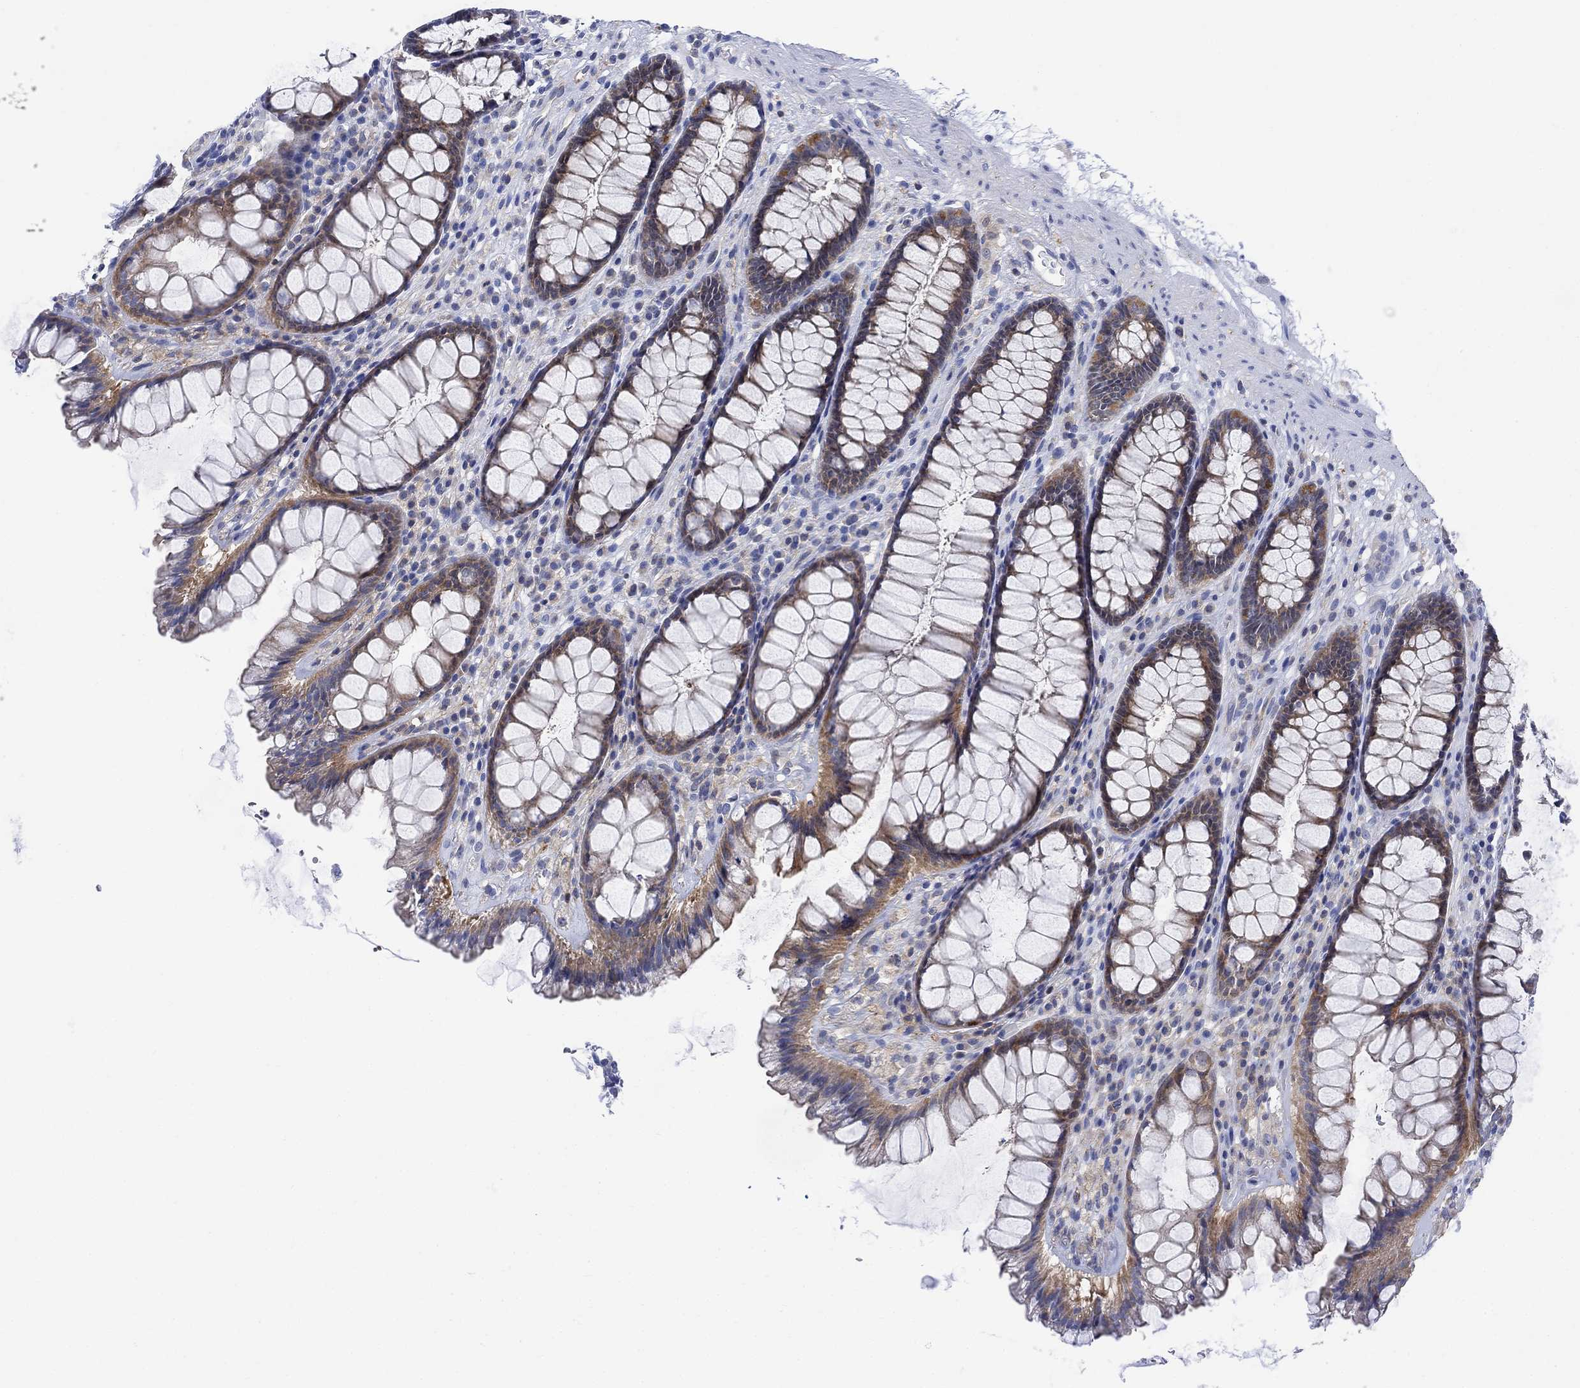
{"staining": {"intensity": "moderate", "quantity": "<25%", "location": "cytoplasmic/membranous"}, "tissue": "rectum", "cell_type": "Glandular cells", "image_type": "normal", "snomed": [{"axis": "morphology", "description": "Normal tissue, NOS"}, {"axis": "topography", "description": "Rectum"}], "caption": "Immunohistochemical staining of benign human rectum demonstrates moderate cytoplasmic/membranous protein expression in approximately <25% of glandular cells.", "gene": "ARSK", "patient": {"sex": "male", "age": 72}}